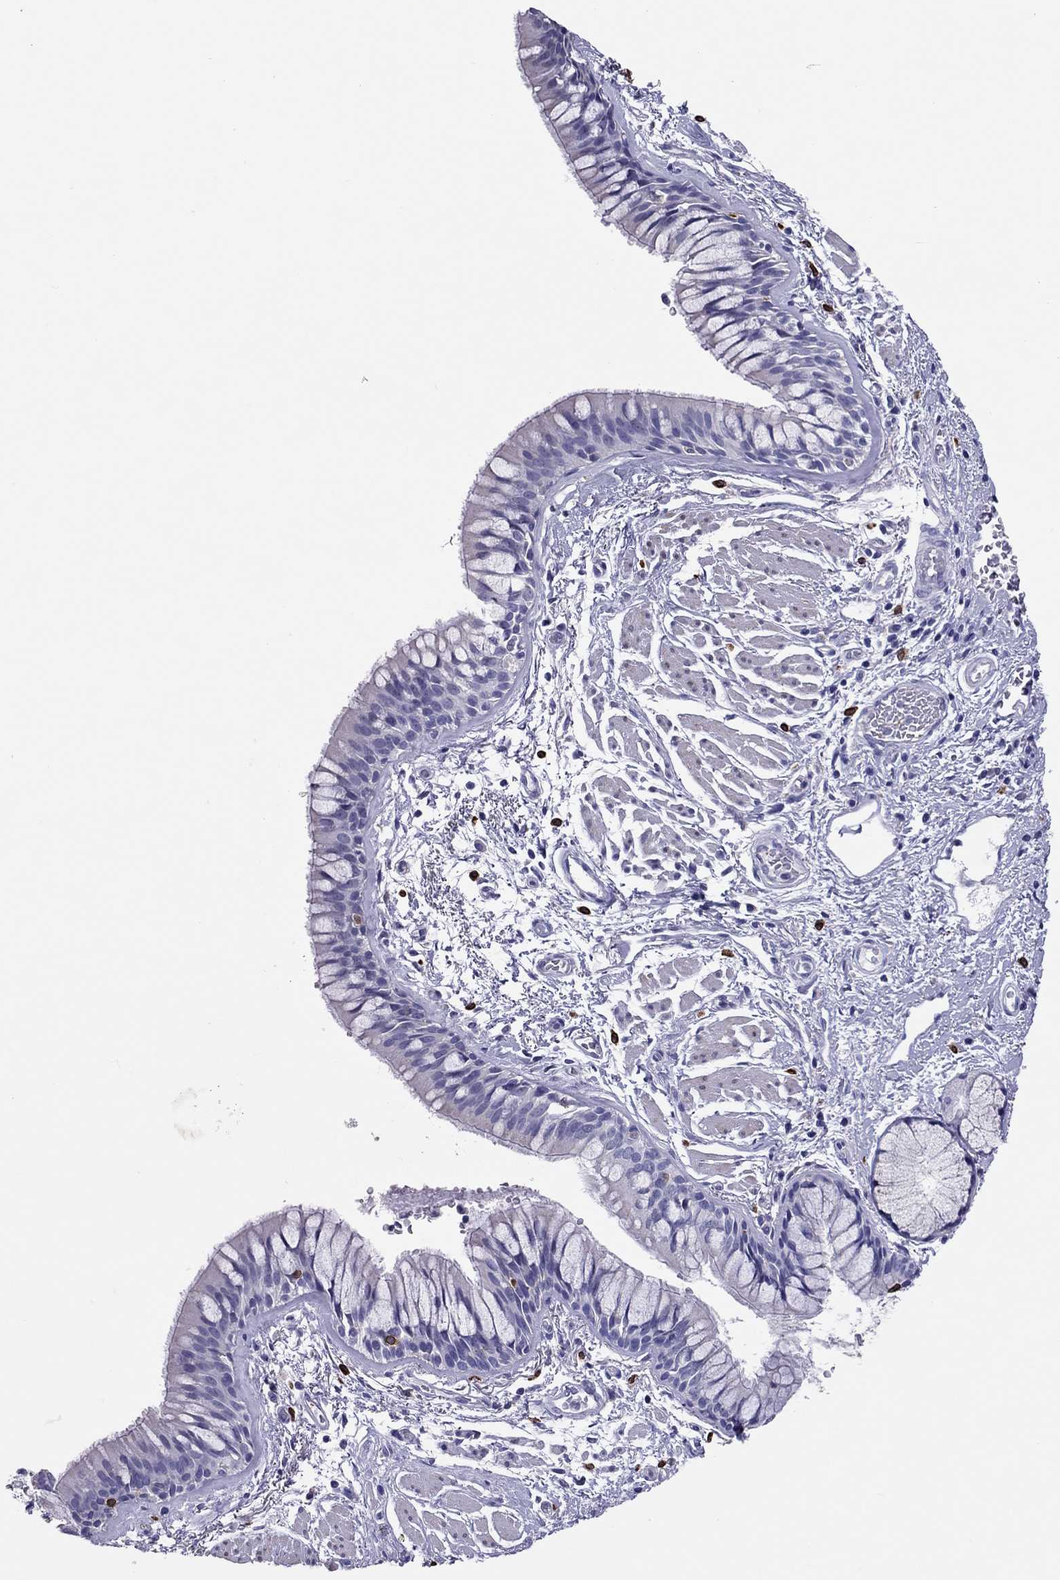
{"staining": {"intensity": "negative", "quantity": "none", "location": "none"}, "tissue": "bronchus", "cell_type": "Respiratory epithelial cells", "image_type": "normal", "snomed": [{"axis": "morphology", "description": "Normal tissue, NOS"}, {"axis": "topography", "description": "Bronchus"}, {"axis": "topography", "description": "Lung"}], "caption": "High power microscopy image of an IHC image of unremarkable bronchus, revealing no significant expression in respiratory epithelial cells.", "gene": "ADORA2A", "patient": {"sex": "female", "age": 57}}